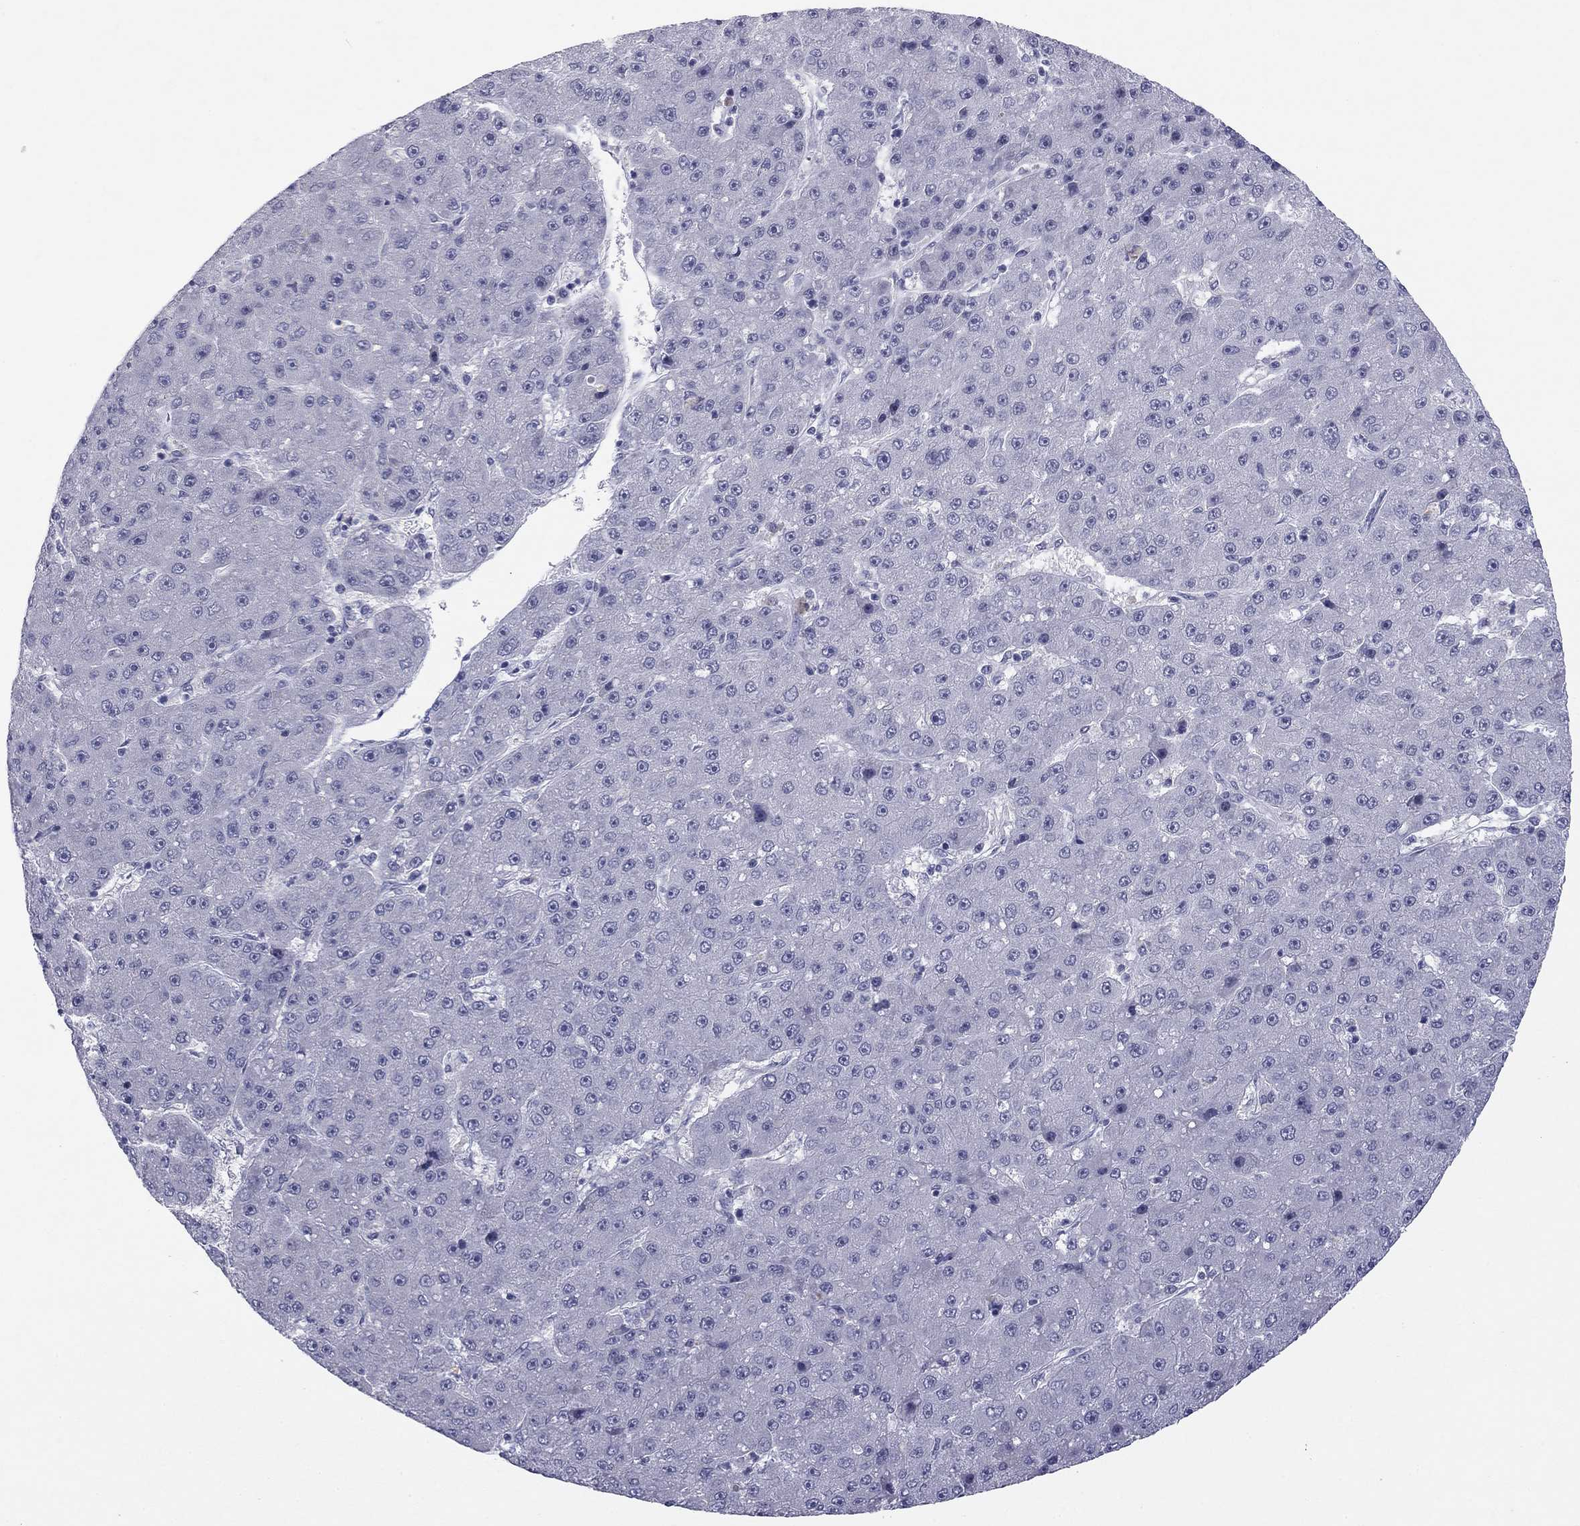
{"staining": {"intensity": "negative", "quantity": "none", "location": "none"}, "tissue": "liver cancer", "cell_type": "Tumor cells", "image_type": "cancer", "snomed": [{"axis": "morphology", "description": "Carcinoma, Hepatocellular, NOS"}, {"axis": "topography", "description": "Liver"}], "caption": "DAB (3,3'-diaminobenzidine) immunohistochemical staining of liver hepatocellular carcinoma shows no significant staining in tumor cells.", "gene": "TFAP2B", "patient": {"sex": "male", "age": 67}}